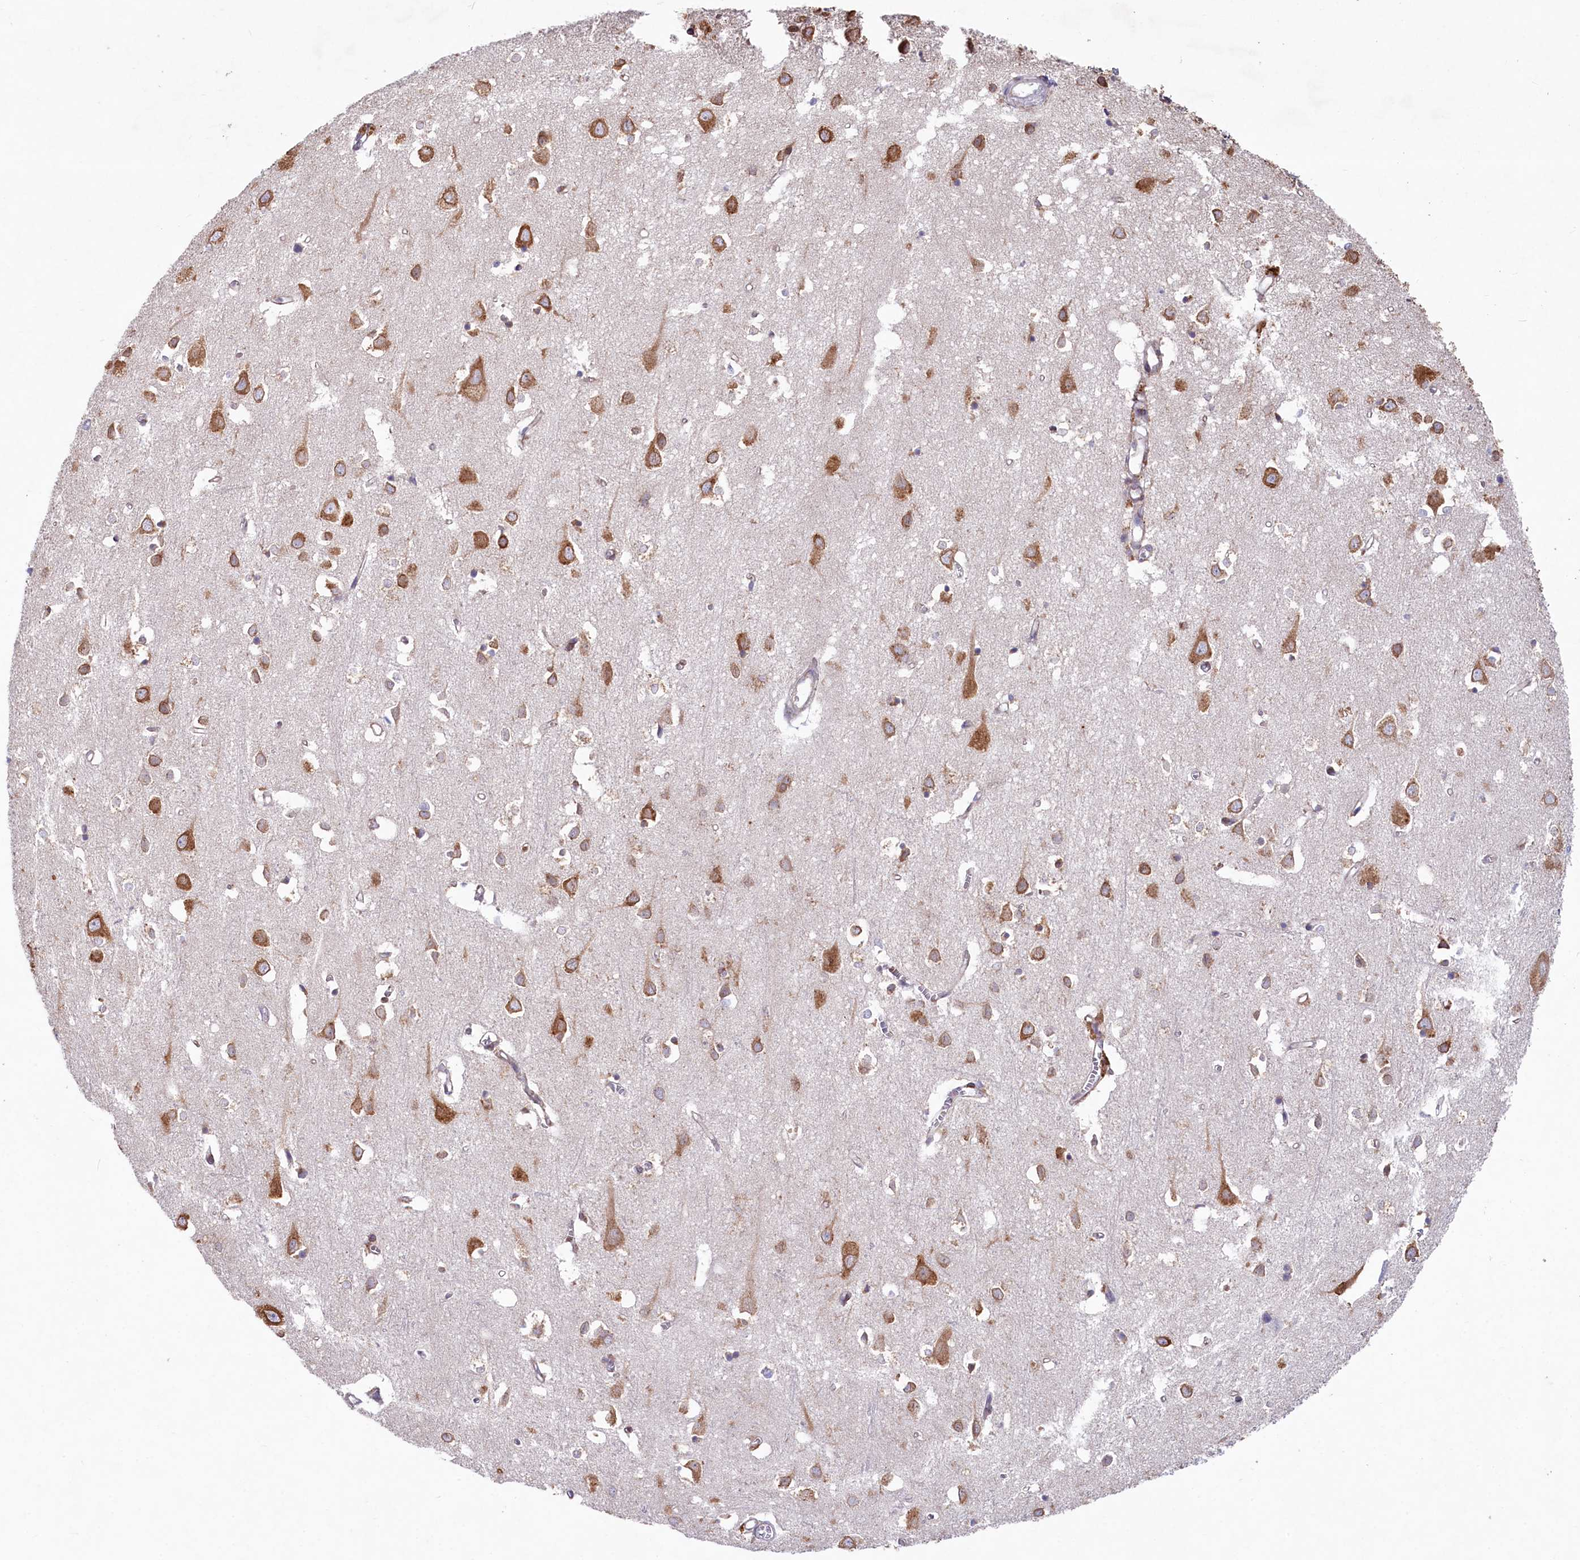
{"staining": {"intensity": "negative", "quantity": "none", "location": "none"}, "tissue": "cerebral cortex", "cell_type": "Endothelial cells", "image_type": "normal", "snomed": [{"axis": "morphology", "description": "Normal tissue, NOS"}, {"axis": "topography", "description": "Cerebral cortex"}], "caption": "Image shows no significant protein staining in endothelial cells of unremarkable cerebral cortex. (Brightfield microscopy of DAB immunohistochemistry (IHC) at high magnification).", "gene": "CHID1", "patient": {"sex": "female", "age": 64}}